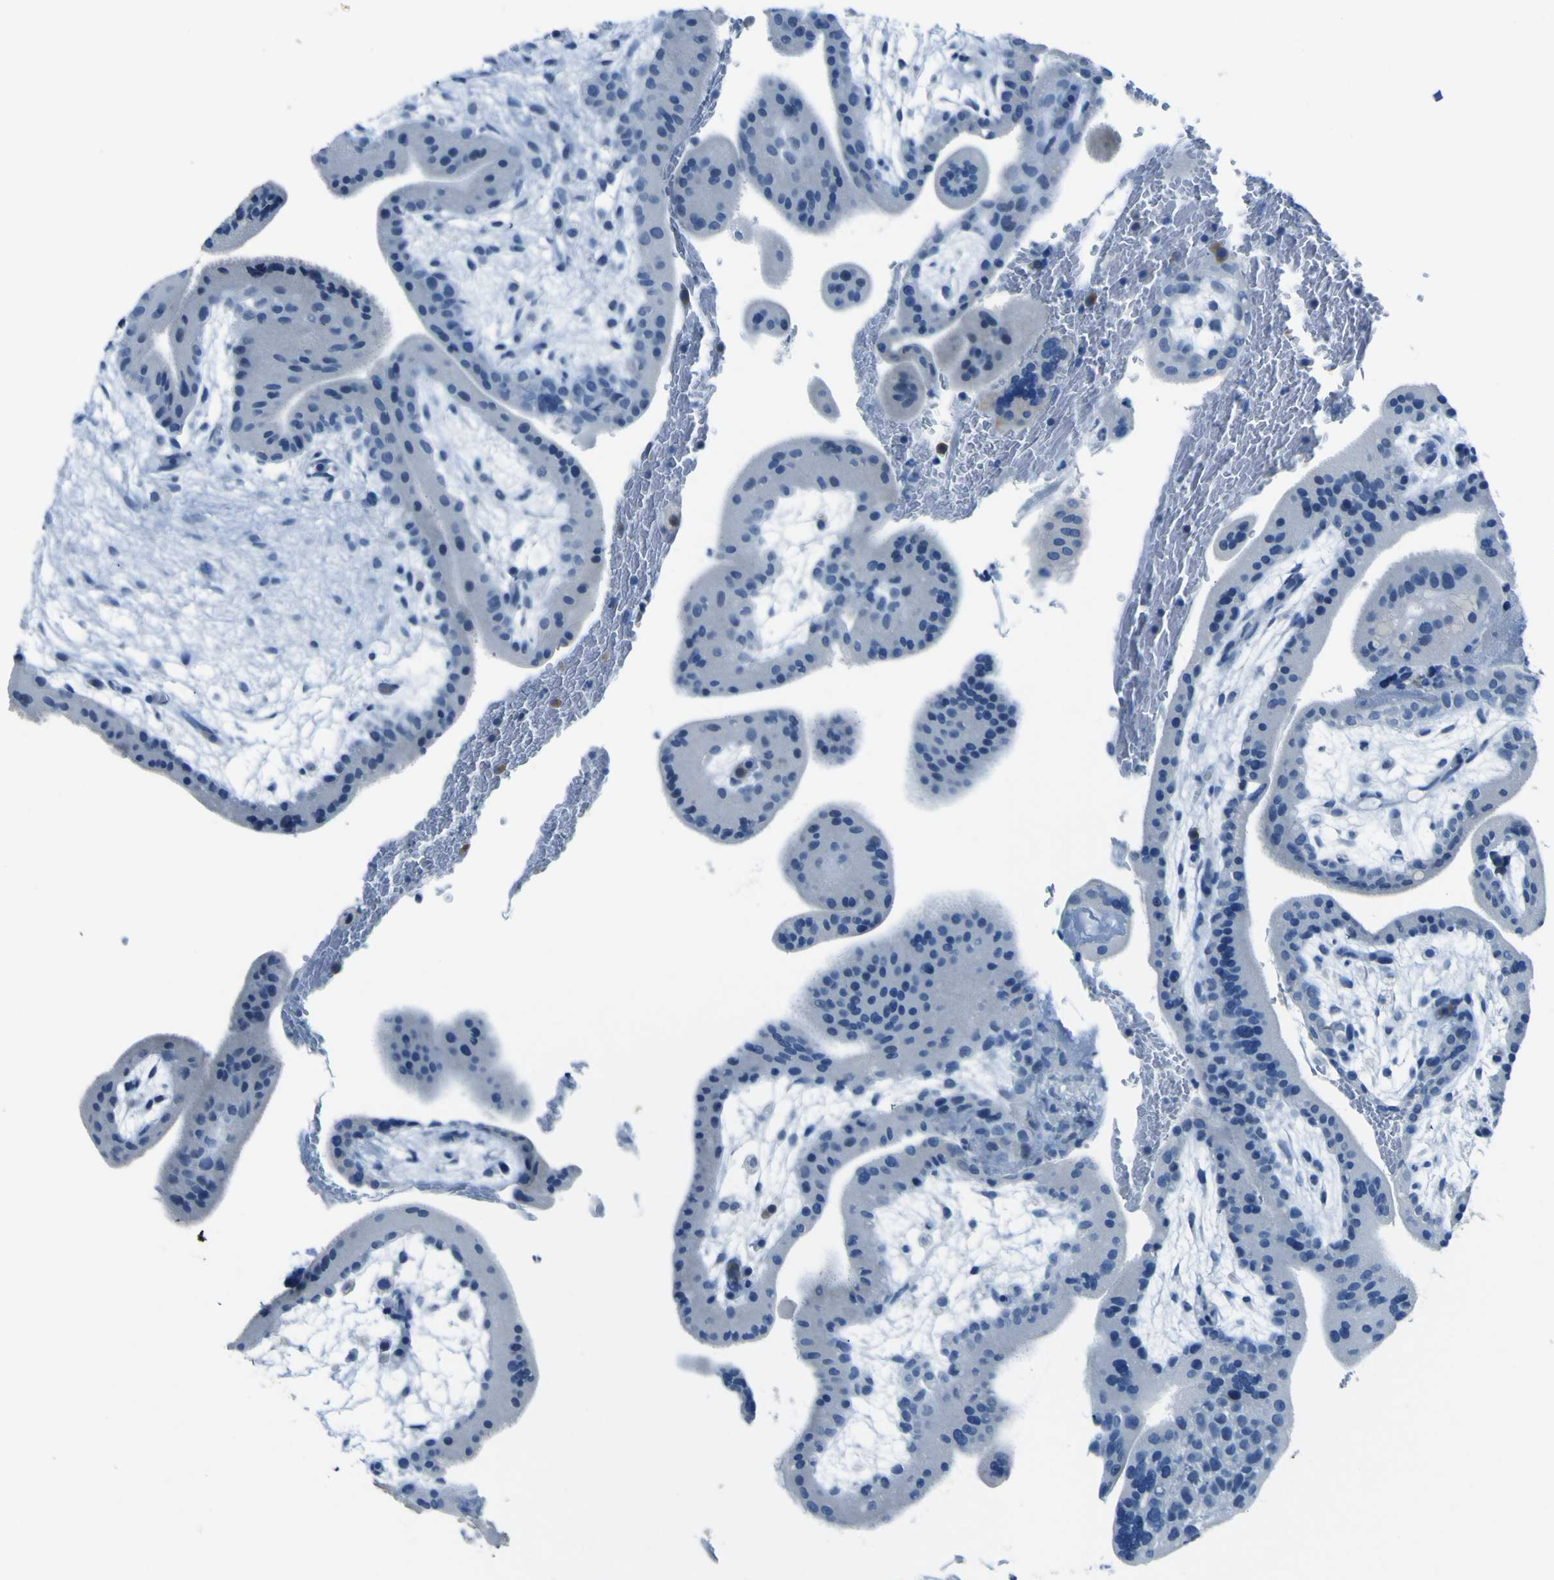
{"staining": {"intensity": "negative", "quantity": "none", "location": "none"}, "tissue": "placenta", "cell_type": "Decidual cells", "image_type": "normal", "snomed": [{"axis": "morphology", "description": "Normal tissue, NOS"}, {"axis": "topography", "description": "Placenta"}], "caption": "The histopathology image demonstrates no significant expression in decidual cells of placenta. (Immunohistochemistry (ihc), brightfield microscopy, high magnification).", "gene": "PHKG1", "patient": {"sex": "female", "age": 35}}